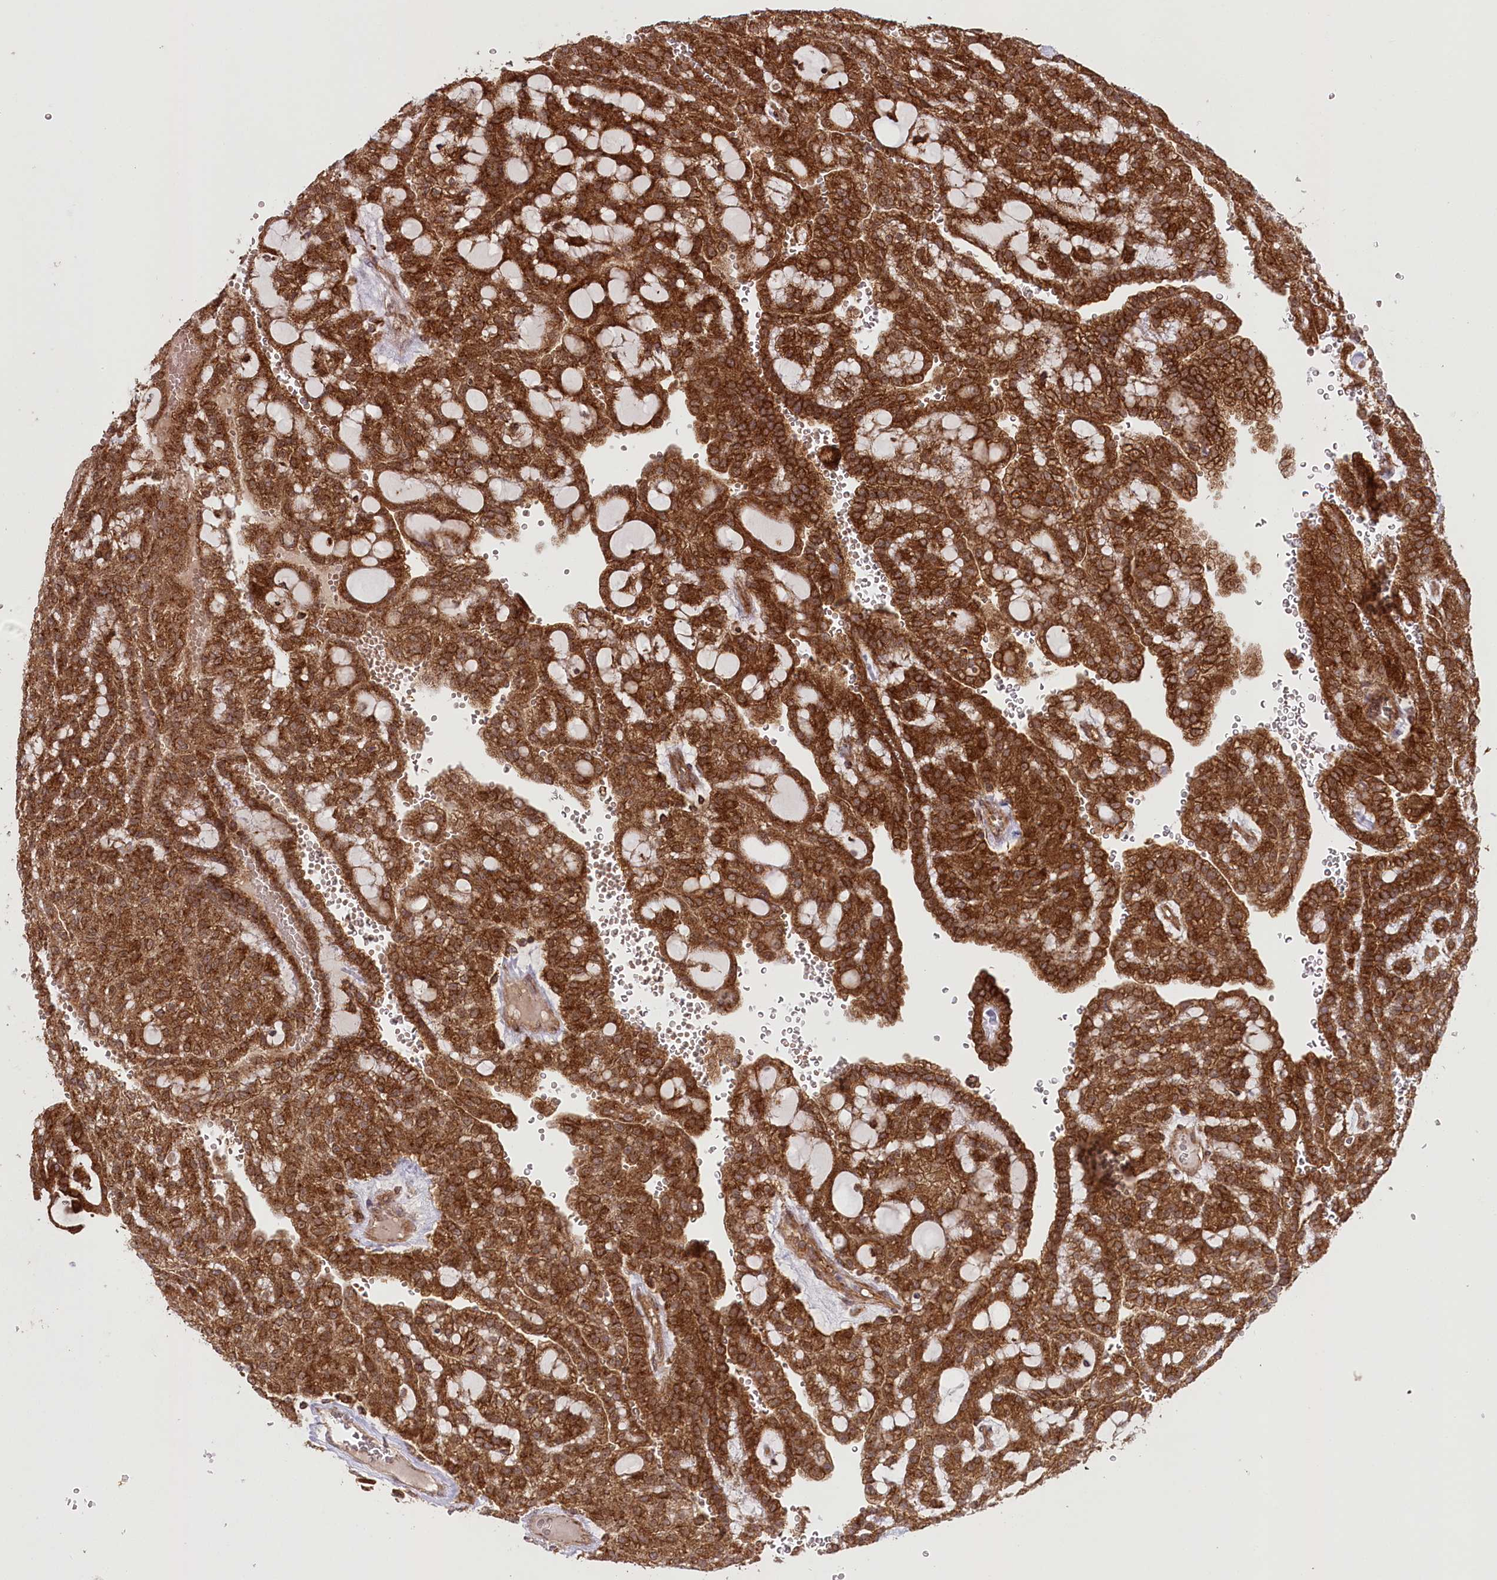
{"staining": {"intensity": "strong", "quantity": ">75%", "location": "cytoplasmic/membranous"}, "tissue": "renal cancer", "cell_type": "Tumor cells", "image_type": "cancer", "snomed": [{"axis": "morphology", "description": "Adenocarcinoma, NOS"}, {"axis": "topography", "description": "Kidney"}], "caption": "Adenocarcinoma (renal) stained for a protein exhibits strong cytoplasmic/membranous positivity in tumor cells. (IHC, brightfield microscopy, high magnification).", "gene": "CCDC91", "patient": {"sex": "male", "age": 63}}